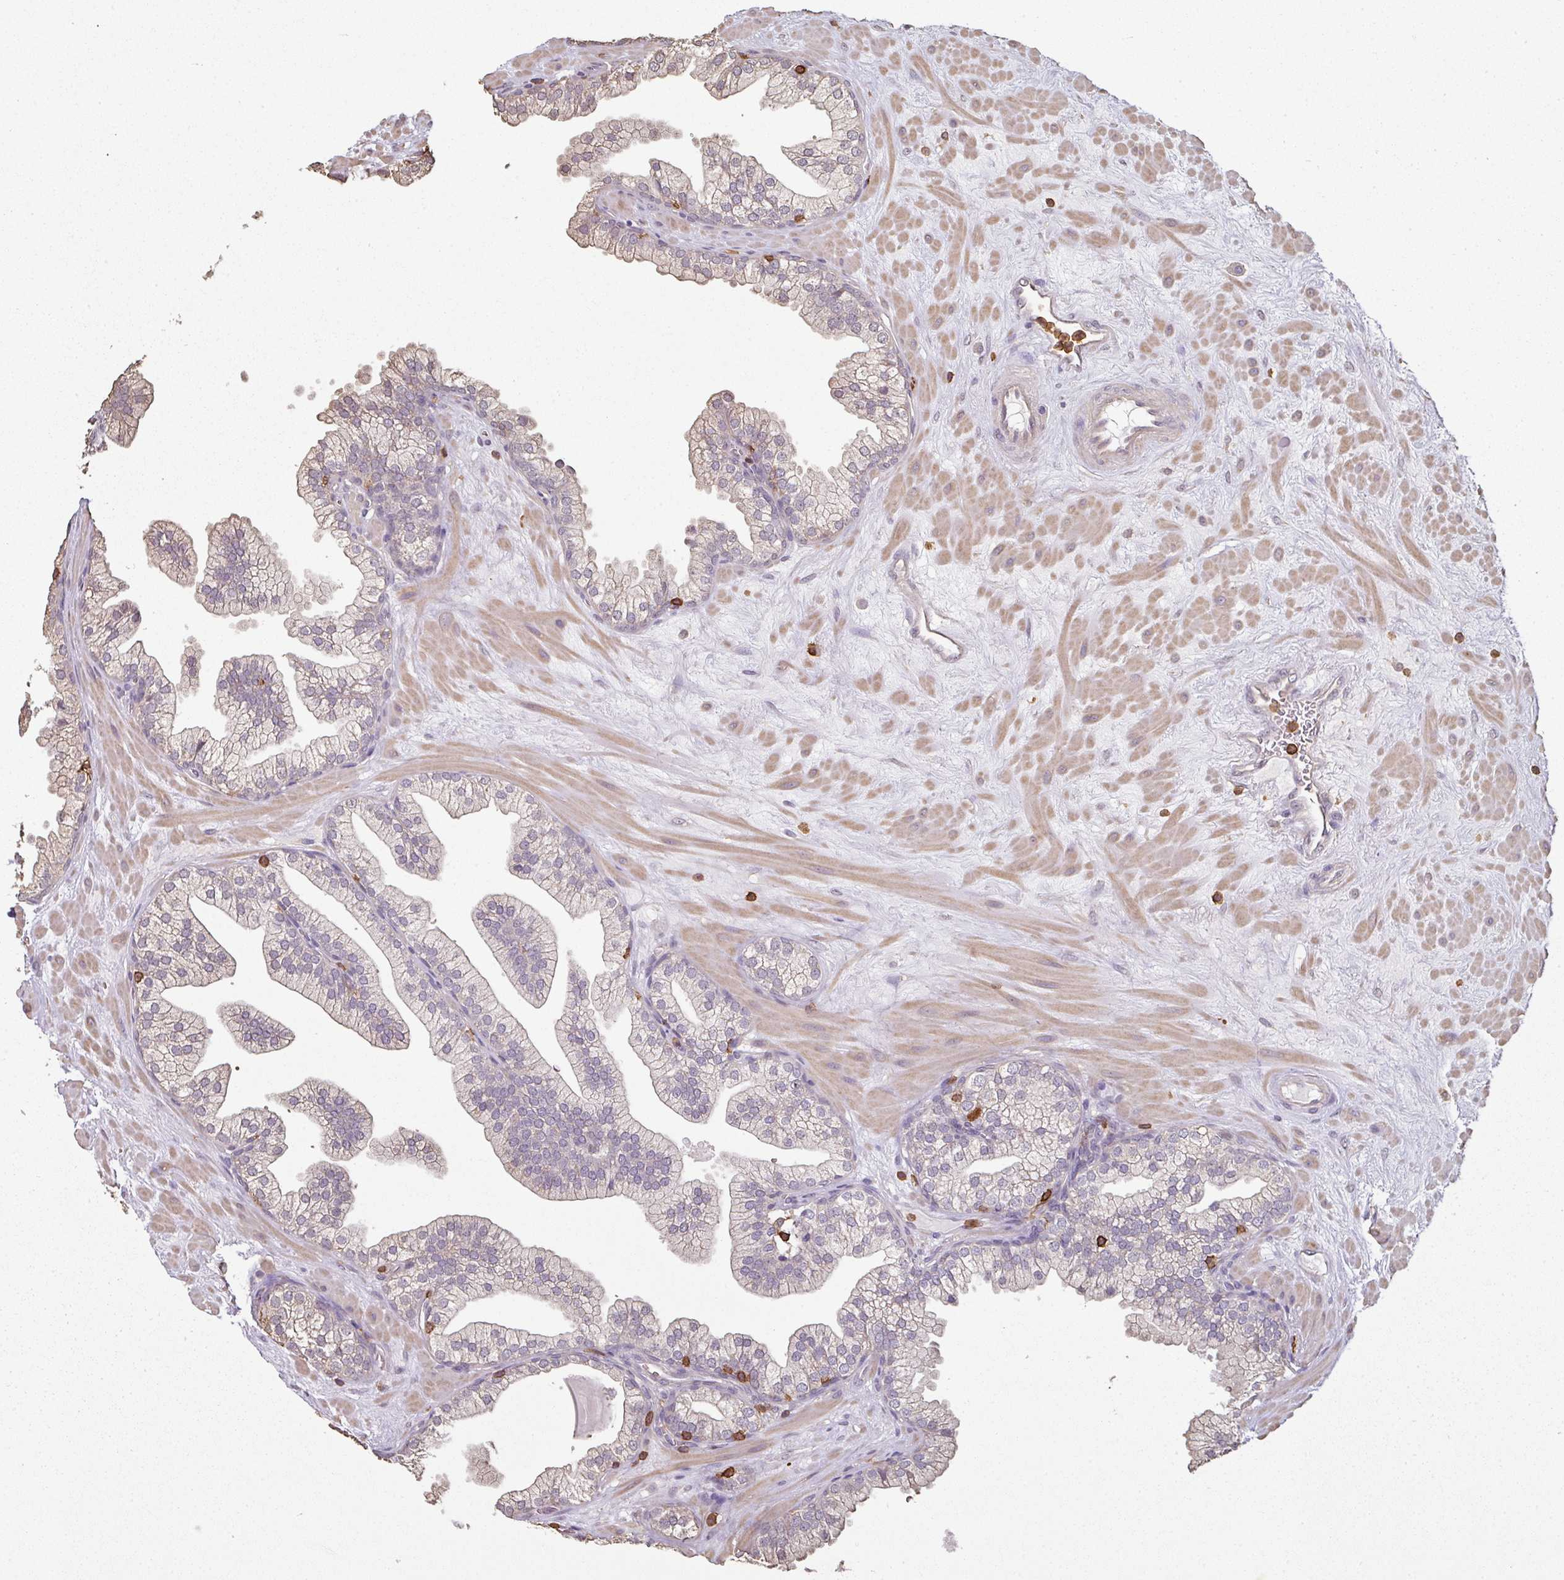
{"staining": {"intensity": "negative", "quantity": "none", "location": "none"}, "tissue": "prostate", "cell_type": "Glandular cells", "image_type": "normal", "snomed": [{"axis": "morphology", "description": "Normal tissue, NOS"}, {"axis": "topography", "description": "Prostate"}, {"axis": "topography", "description": "Peripheral nerve tissue"}], "caption": "Protein analysis of unremarkable prostate demonstrates no significant positivity in glandular cells.", "gene": "OLFML2B", "patient": {"sex": "male", "age": 61}}